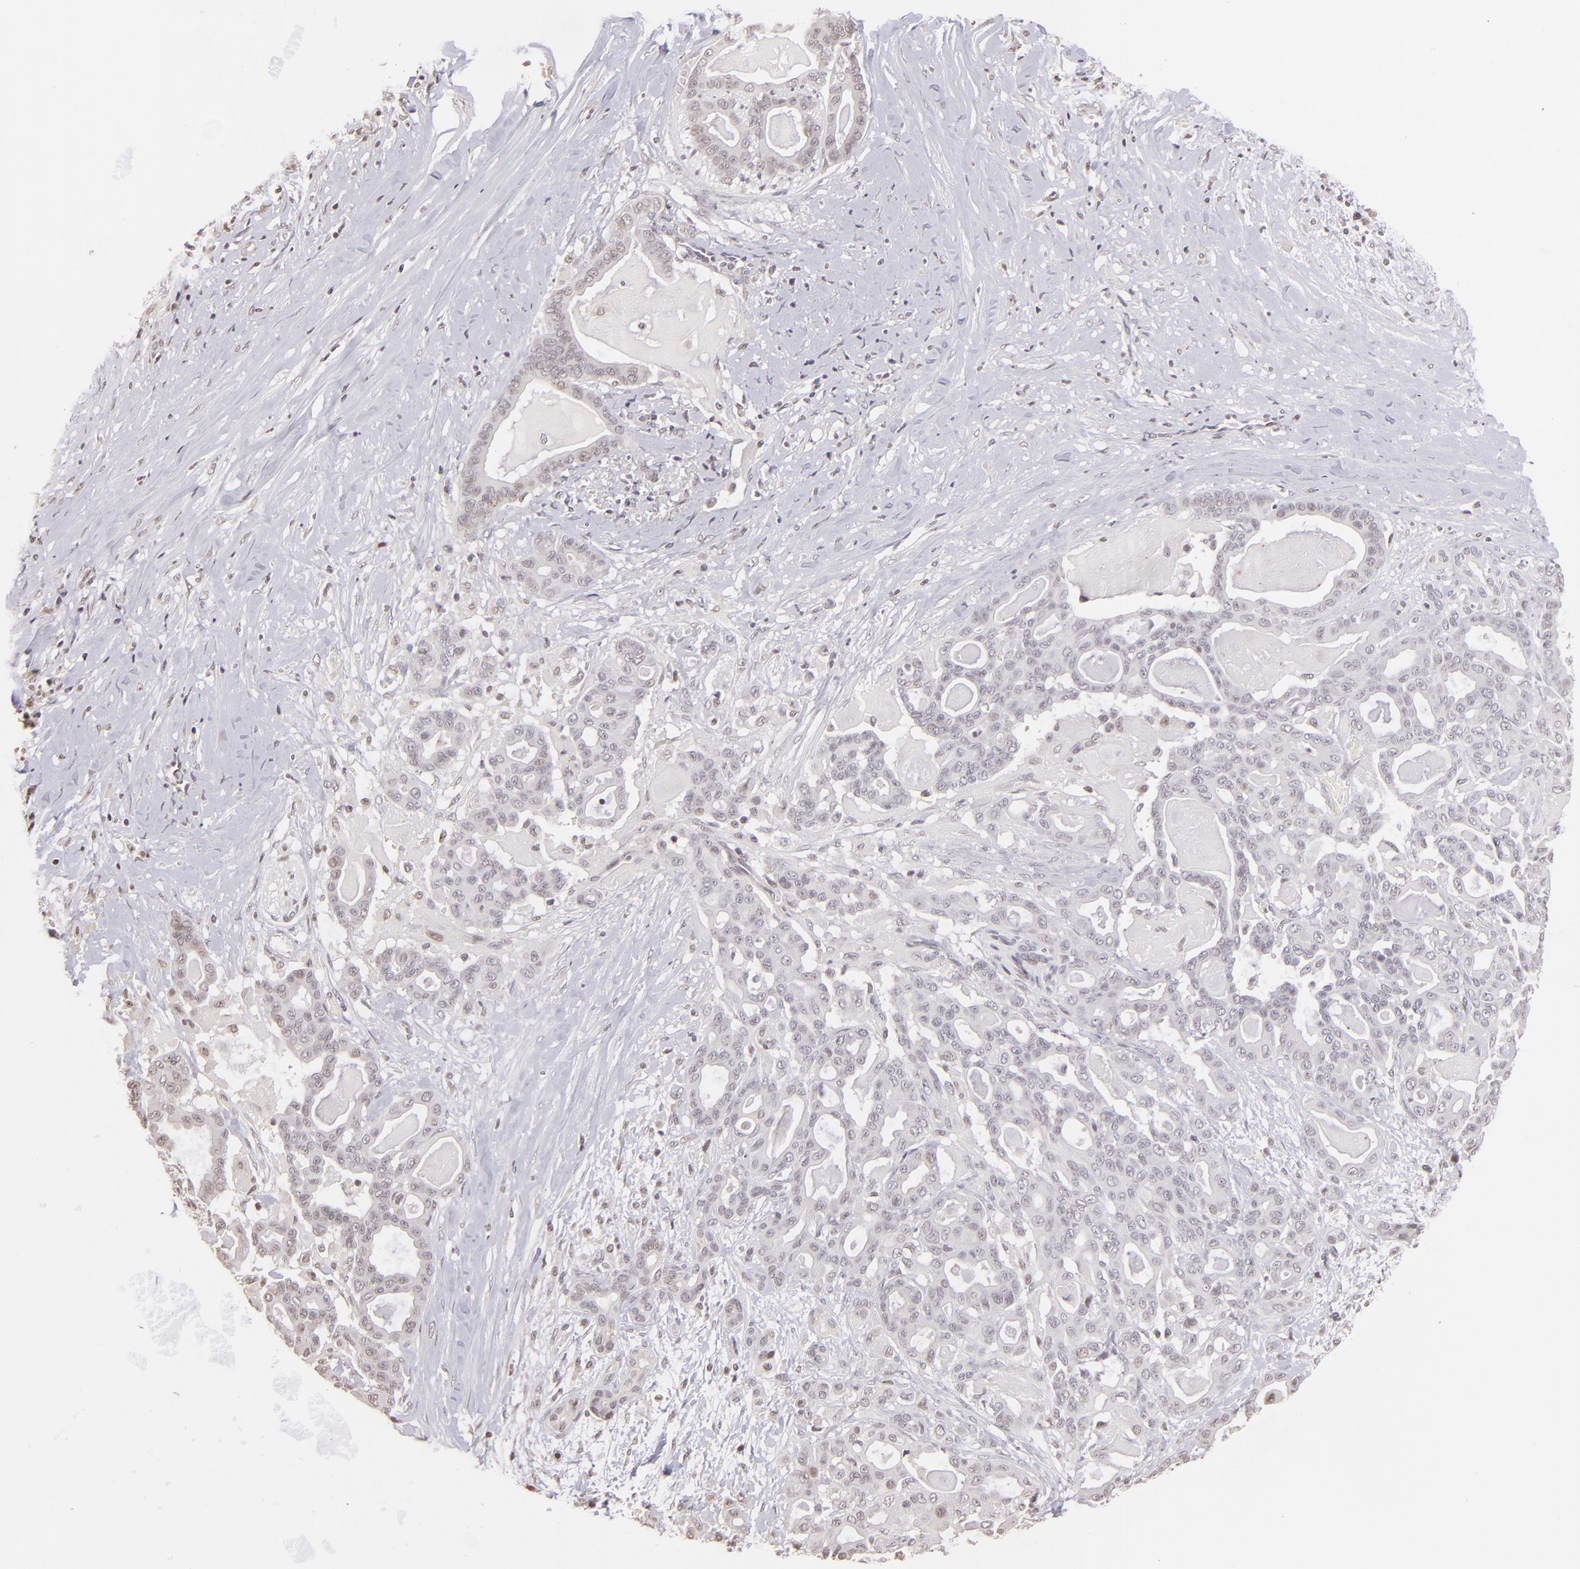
{"staining": {"intensity": "weak", "quantity": "<25%", "location": "nuclear"}, "tissue": "pancreatic cancer", "cell_type": "Tumor cells", "image_type": "cancer", "snomed": [{"axis": "morphology", "description": "Adenocarcinoma, NOS"}, {"axis": "topography", "description": "Pancreas"}], "caption": "This is an IHC image of human adenocarcinoma (pancreatic). There is no staining in tumor cells.", "gene": "RARB", "patient": {"sex": "male", "age": 63}}